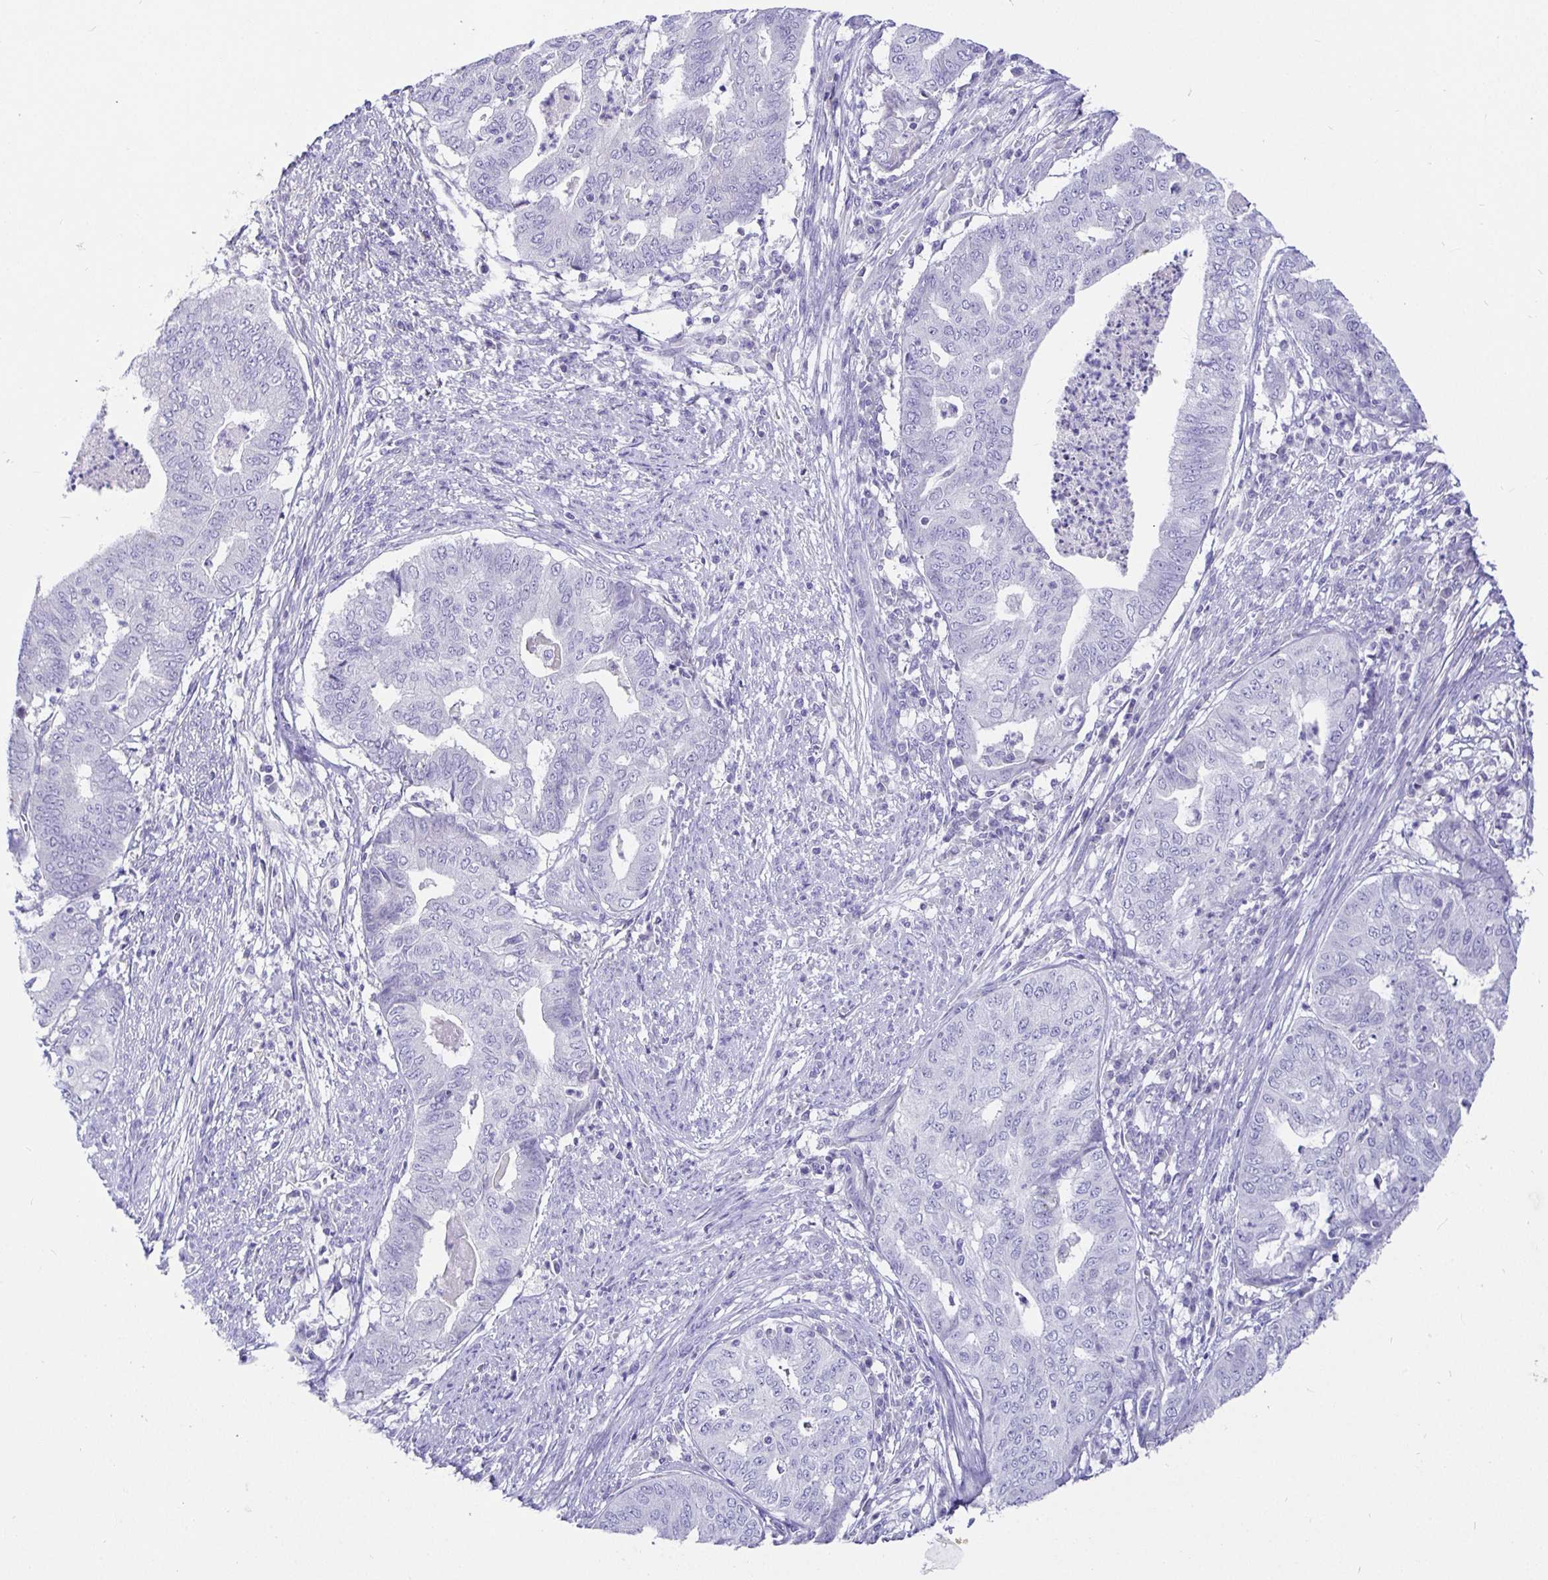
{"staining": {"intensity": "negative", "quantity": "none", "location": "none"}, "tissue": "endometrial cancer", "cell_type": "Tumor cells", "image_type": "cancer", "snomed": [{"axis": "morphology", "description": "Adenocarcinoma, NOS"}, {"axis": "topography", "description": "Endometrium"}], "caption": "This image is of endometrial cancer stained with IHC to label a protein in brown with the nuclei are counter-stained blue. There is no staining in tumor cells.", "gene": "TPTE", "patient": {"sex": "female", "age": 79}}